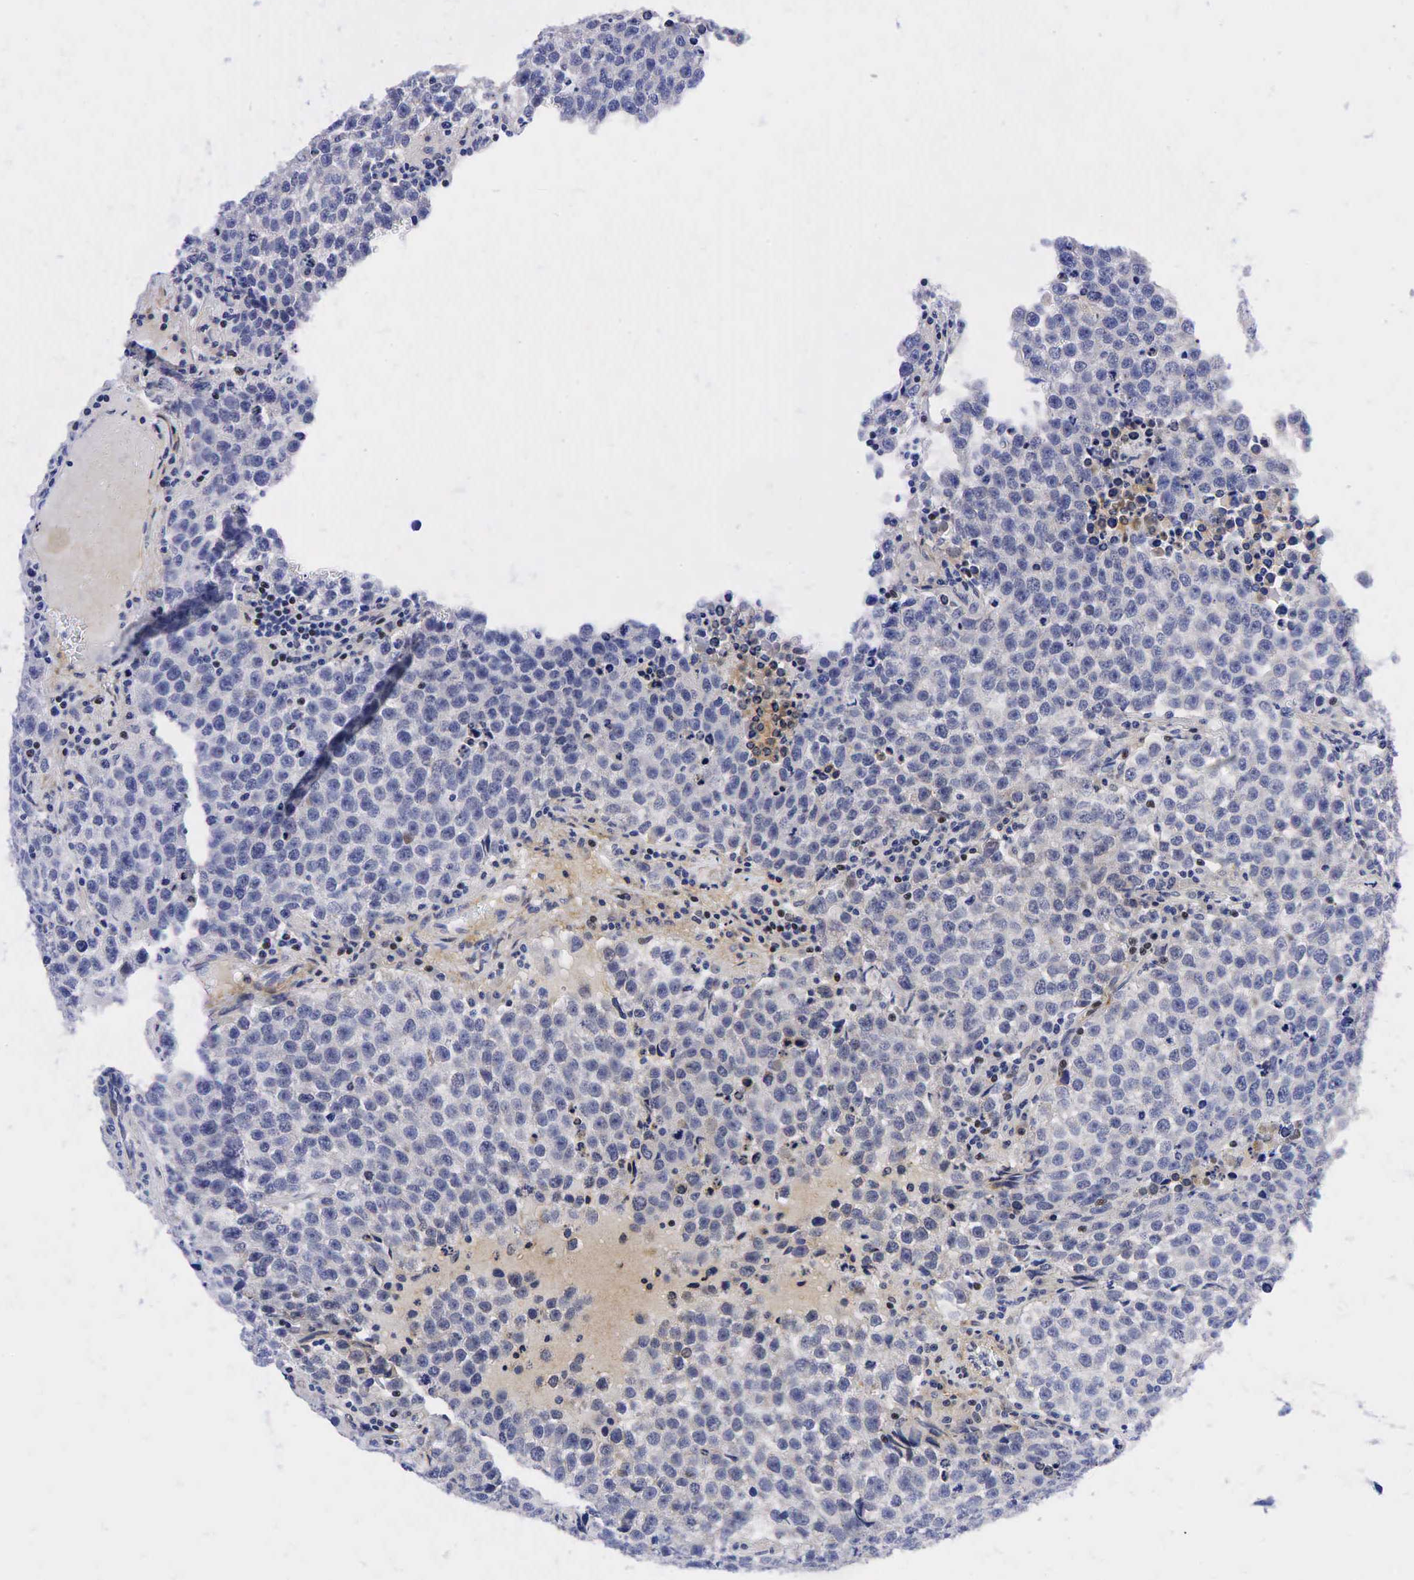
{"staining": {"intensity": "negative", "quantity": "none", "location": "none"}, "tissue": "testis cancer", "cell_type": "Tumor cells", "image_type": "cancer", "snomed": [{"axis": "morphology", "description": "Seminoma, NOS"}, {"axis": "topography", "description": "Testis"}], "caption": "Immunohistochemistry photomicrograph of neoplastic tissue: testis seminoma stained with DAB exhibits no significant protein positivity in tumor cells.", "gene": "CCND1", "patient": {"sex": "male", "age": 36}}